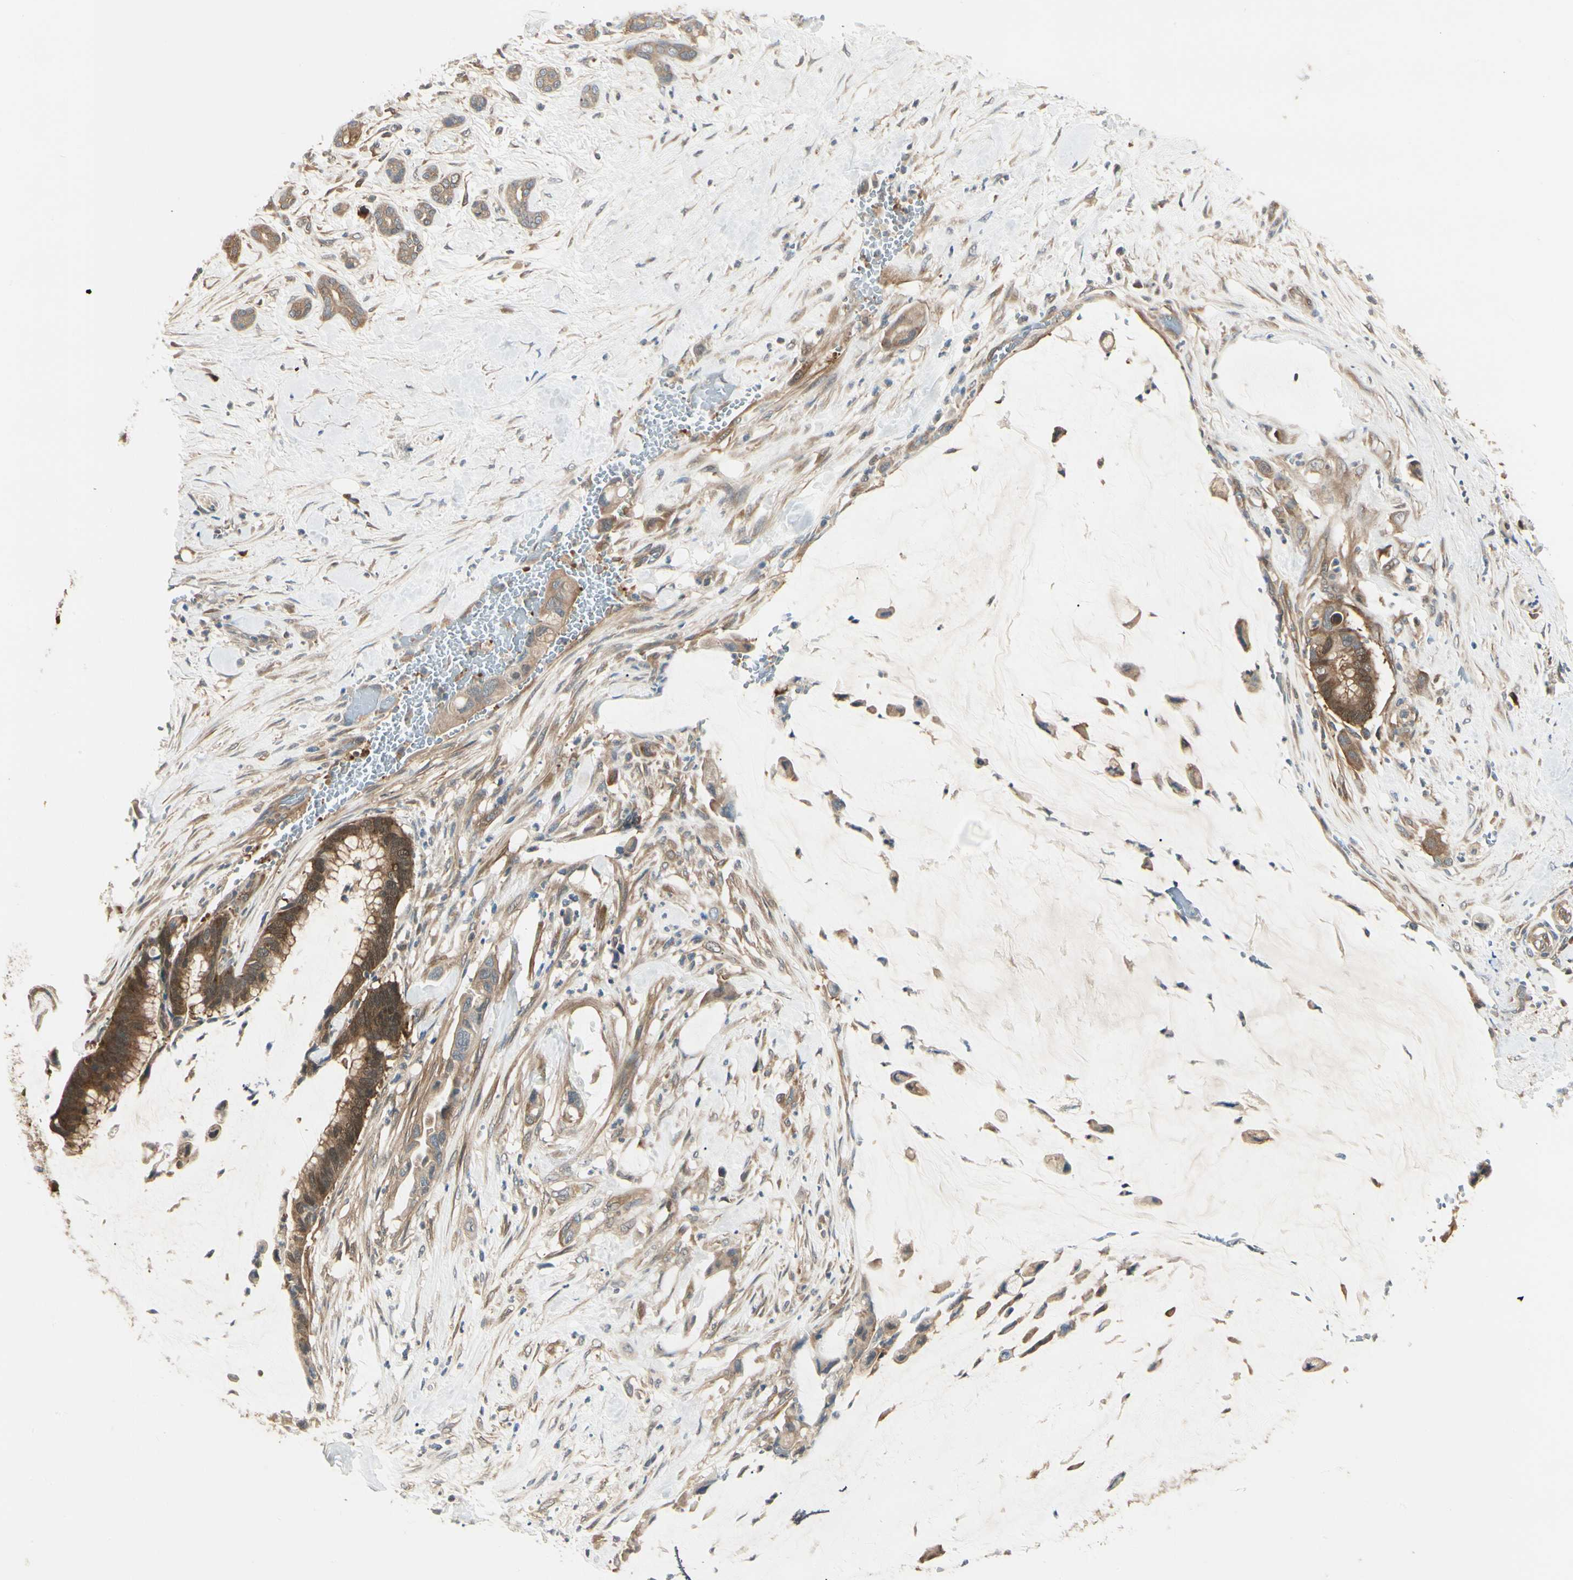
{"staining": {"intensity": "strong", "quantity": ">75%", "location": "cytoplasmic/membranous,nuclear"}, "tissue": "pancreatic cancer", "cell_type": "Tumor cells", "image_type": "cancer", "snomed": [{"axis": "morphology", "description": "Adenocarcinoma, NOS"}, {"axis": "topography", "description": "Pancreas"}], "caption": "Pancreatic cancer (adenocarcinoma) was stained to show a protein in brown. There is high levels of strong cytoplasmic/membranous and nuclear positivity in approximately >75% of tumor cells.", "gene": "NME1-NME2", "patient": {"sex": "male", "age": 41}}